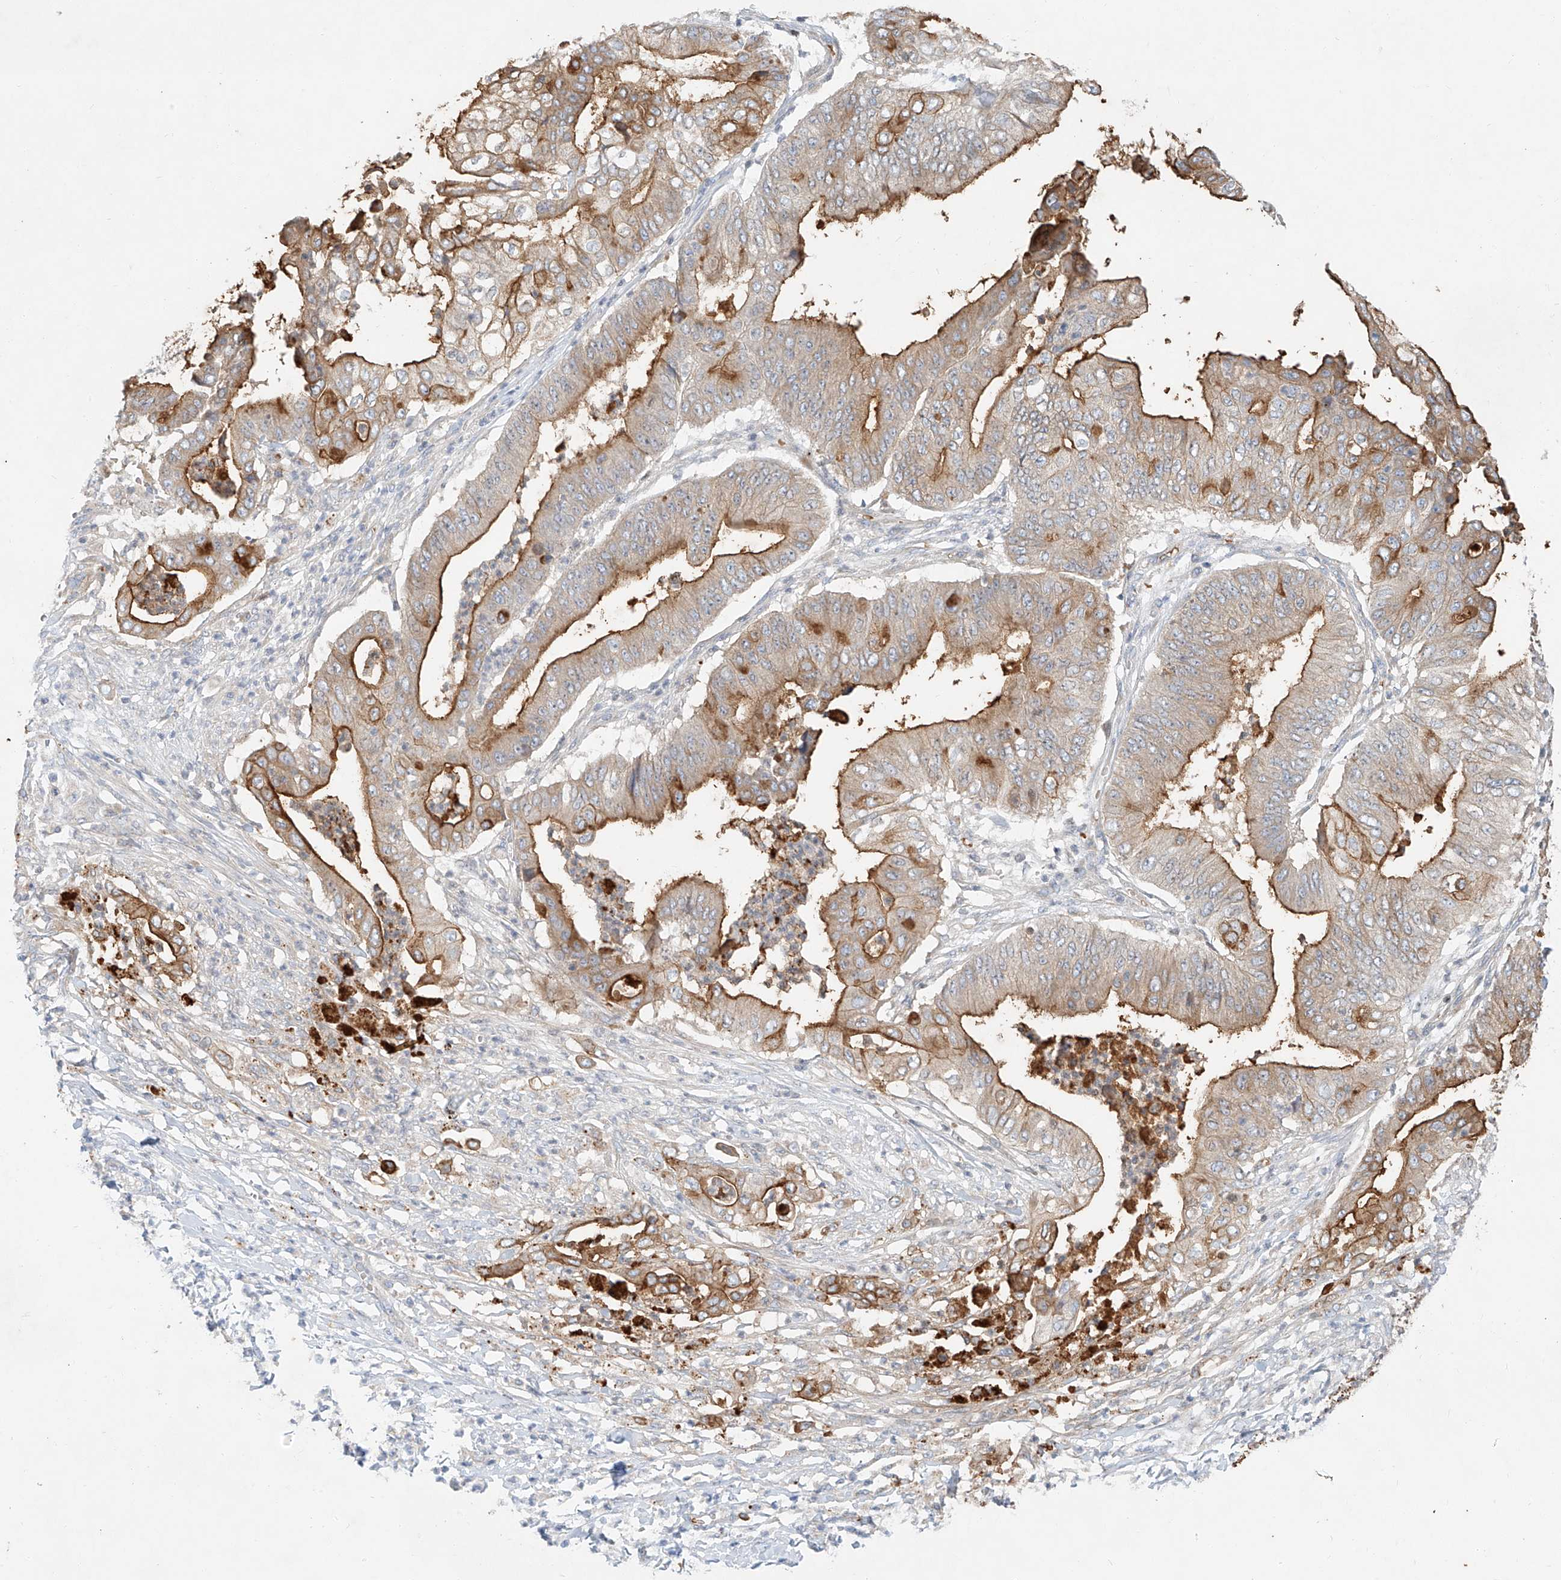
{"staining": {"intensity": "moderate", "quantity": ">75%", "location": "cytoplasmic/membranous"}, "tissue": "pancreatic cancer", "cell_type": "Tumor cells", "image_type": "cancer", "snomed": [{"axis": "morphology", "description": "Adenocarcinoma, NOS"}, {"axis": "topography", "description": "Pancreas"}], "caption": "Immunohistochemical staining of pancreatic adenocarcinoma reveals medium levels of moderate cytoplasmic/membranous protein positivity in about >75% of tumor cells.", "gene": "SYTL3", "patient": {"sex": "female", "age": 77}}